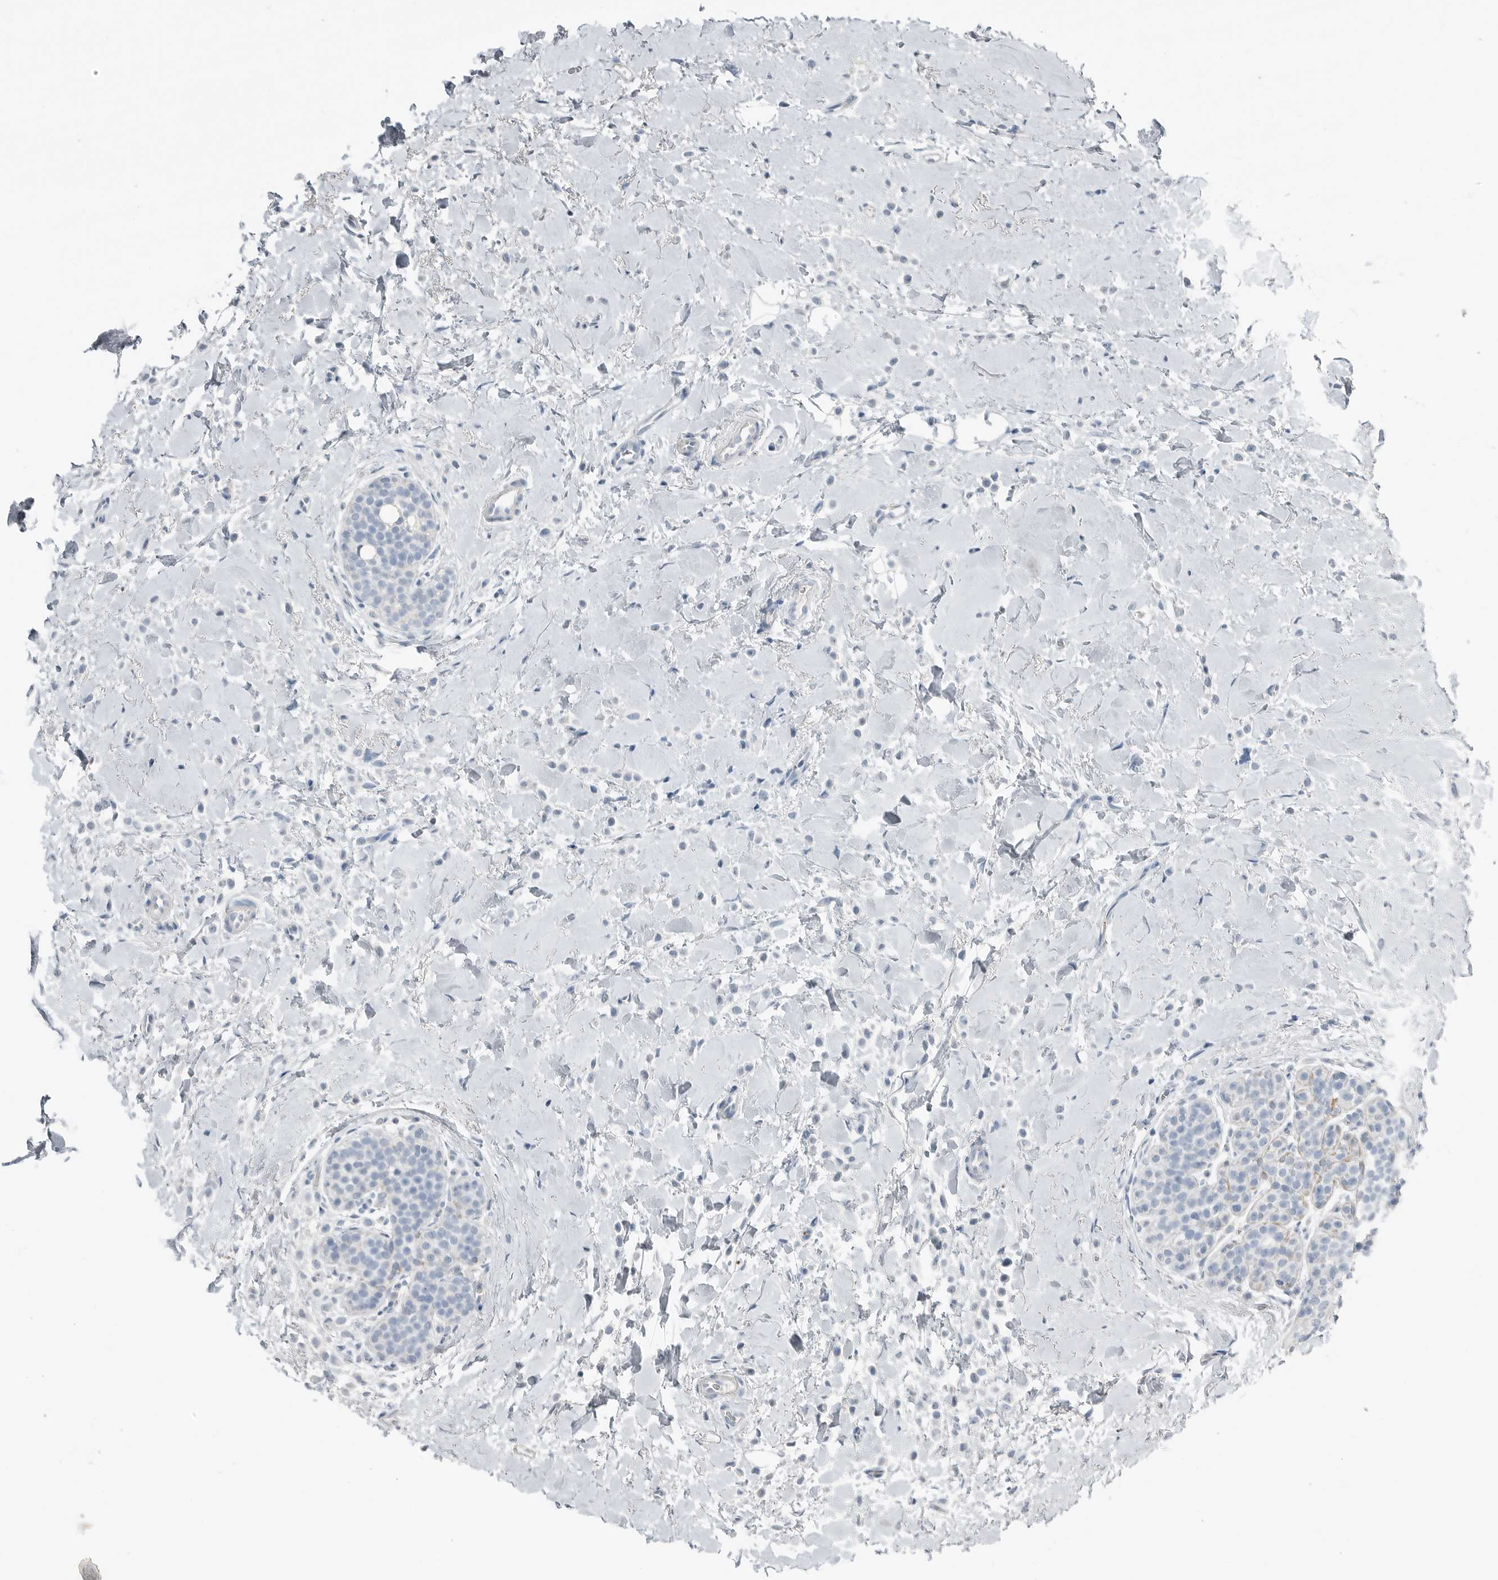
{"staining": {"intensity": "negative", "quantity": "none", "location": "none"}, "tissue": "breast cancer", "cell_type": "Tumor cells", "image_type": "cancer", "snomed": [{"axis": "morphology", "description": "Normal tissue, NOS"}, {"axis": "morphology", "description": "Lobular carcinoma"}, {"axis": "topography", "description": "Breast"}], "caption": "This is a image of immunohistochemistry (IHC) staining of lobular carcinoma (breast), which shows no staining in tumor cells.", "gene": "SERPINB7", "patient": {"sex": "female", "age": 50}}